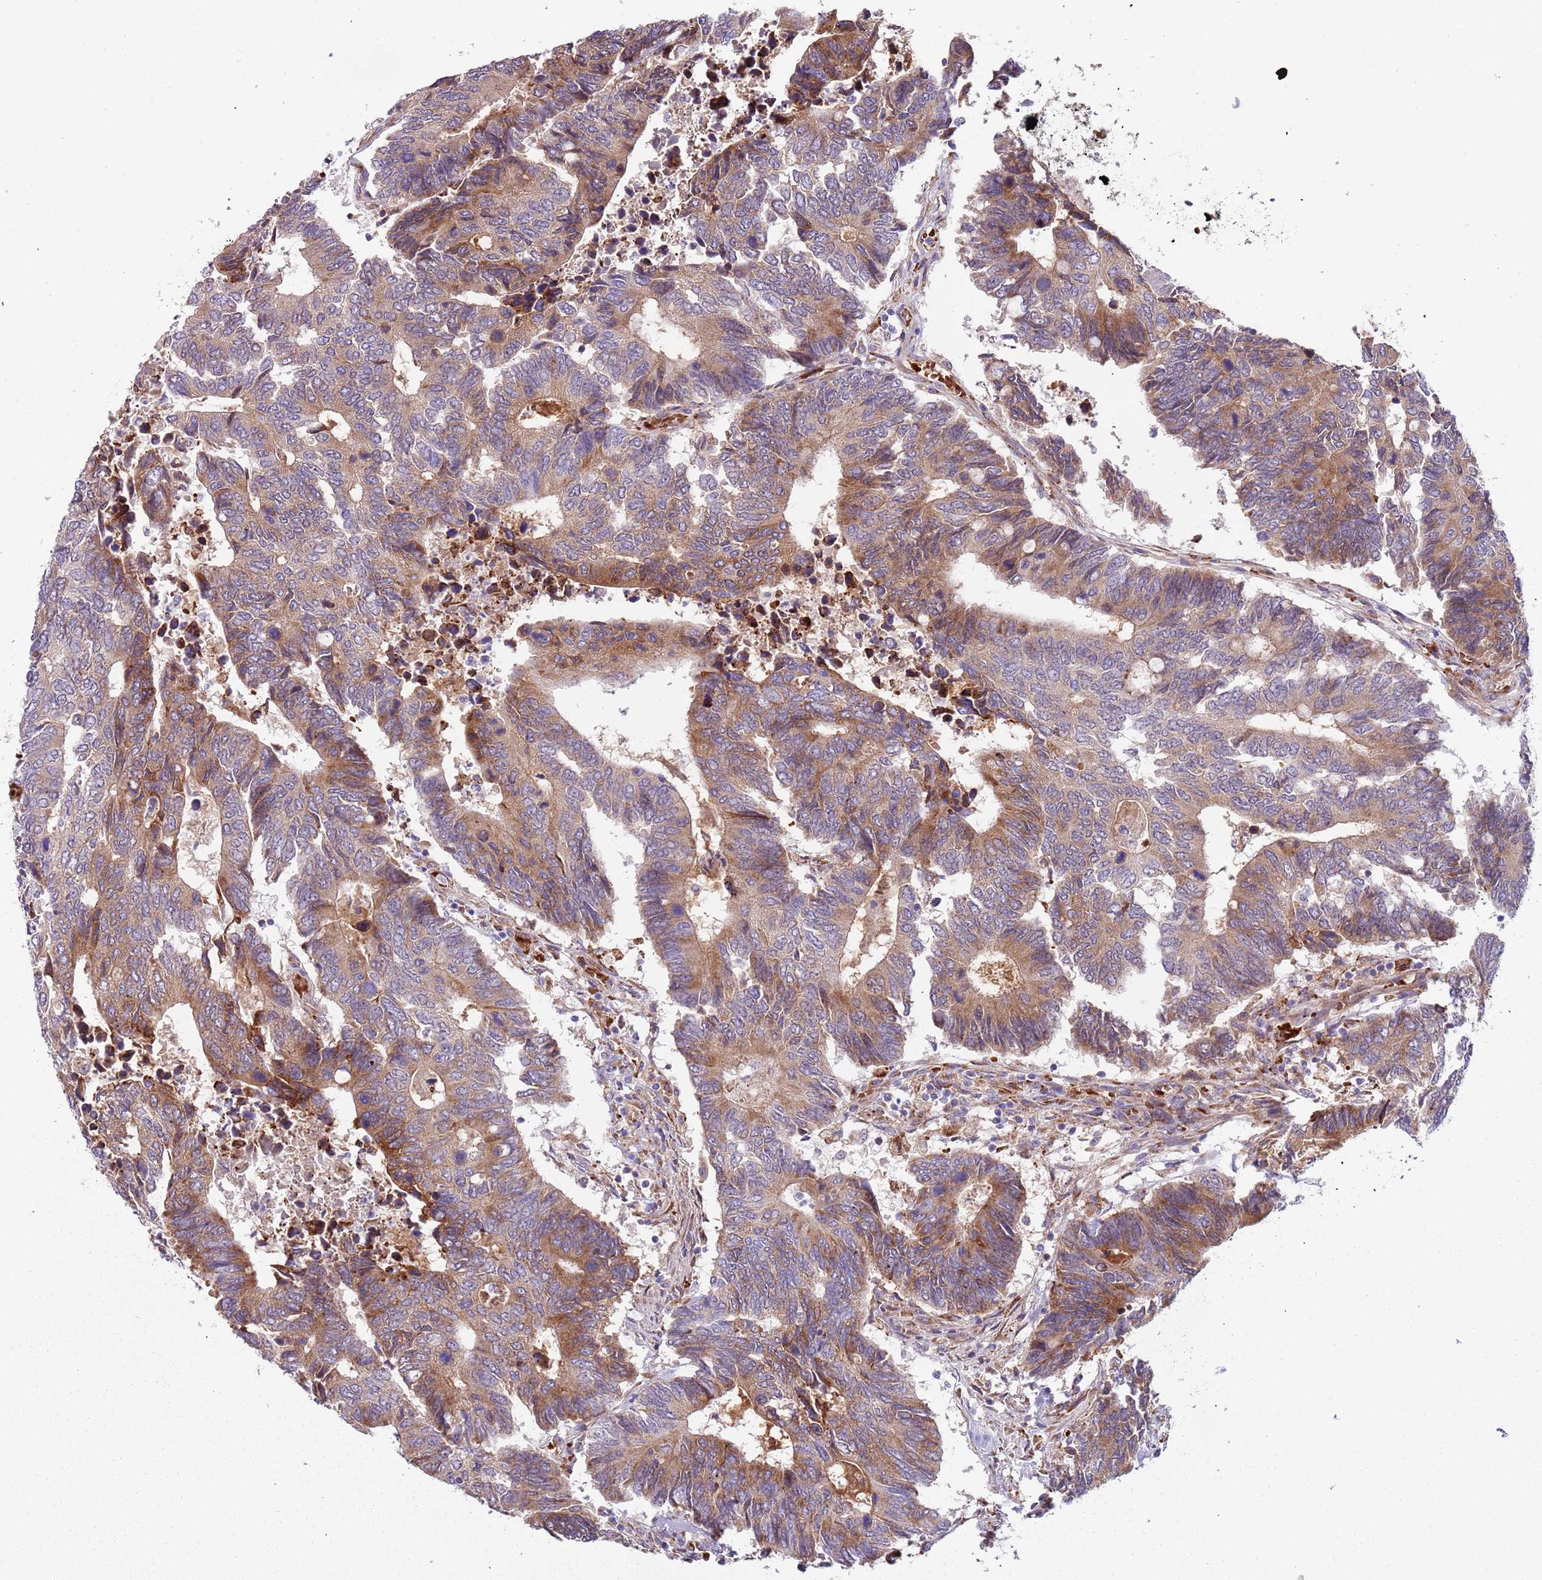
{"staining": {"intensity": "moderate", "quantity": ">75%", "location": "cytoplasmic/membranous"}, "tissue": "colorectal cancer", "cell_type": "Tumor cells", "image_type": "cancer", "snomed": [{"axis": "morphology", "description": "Adenocarcinoma, NOS"}, {"axis": "topography", "description": "Colon"}], "caption": "High-power microscopy captured an immunohistochemistry (IHC) image of colorectal adenocarcinoma, revealing moderate cytoplasmic/membranous staining in approximately >75% of tumor cells.", "gene": "VWCE", "patient": {"sex": "male", "age": 87}}